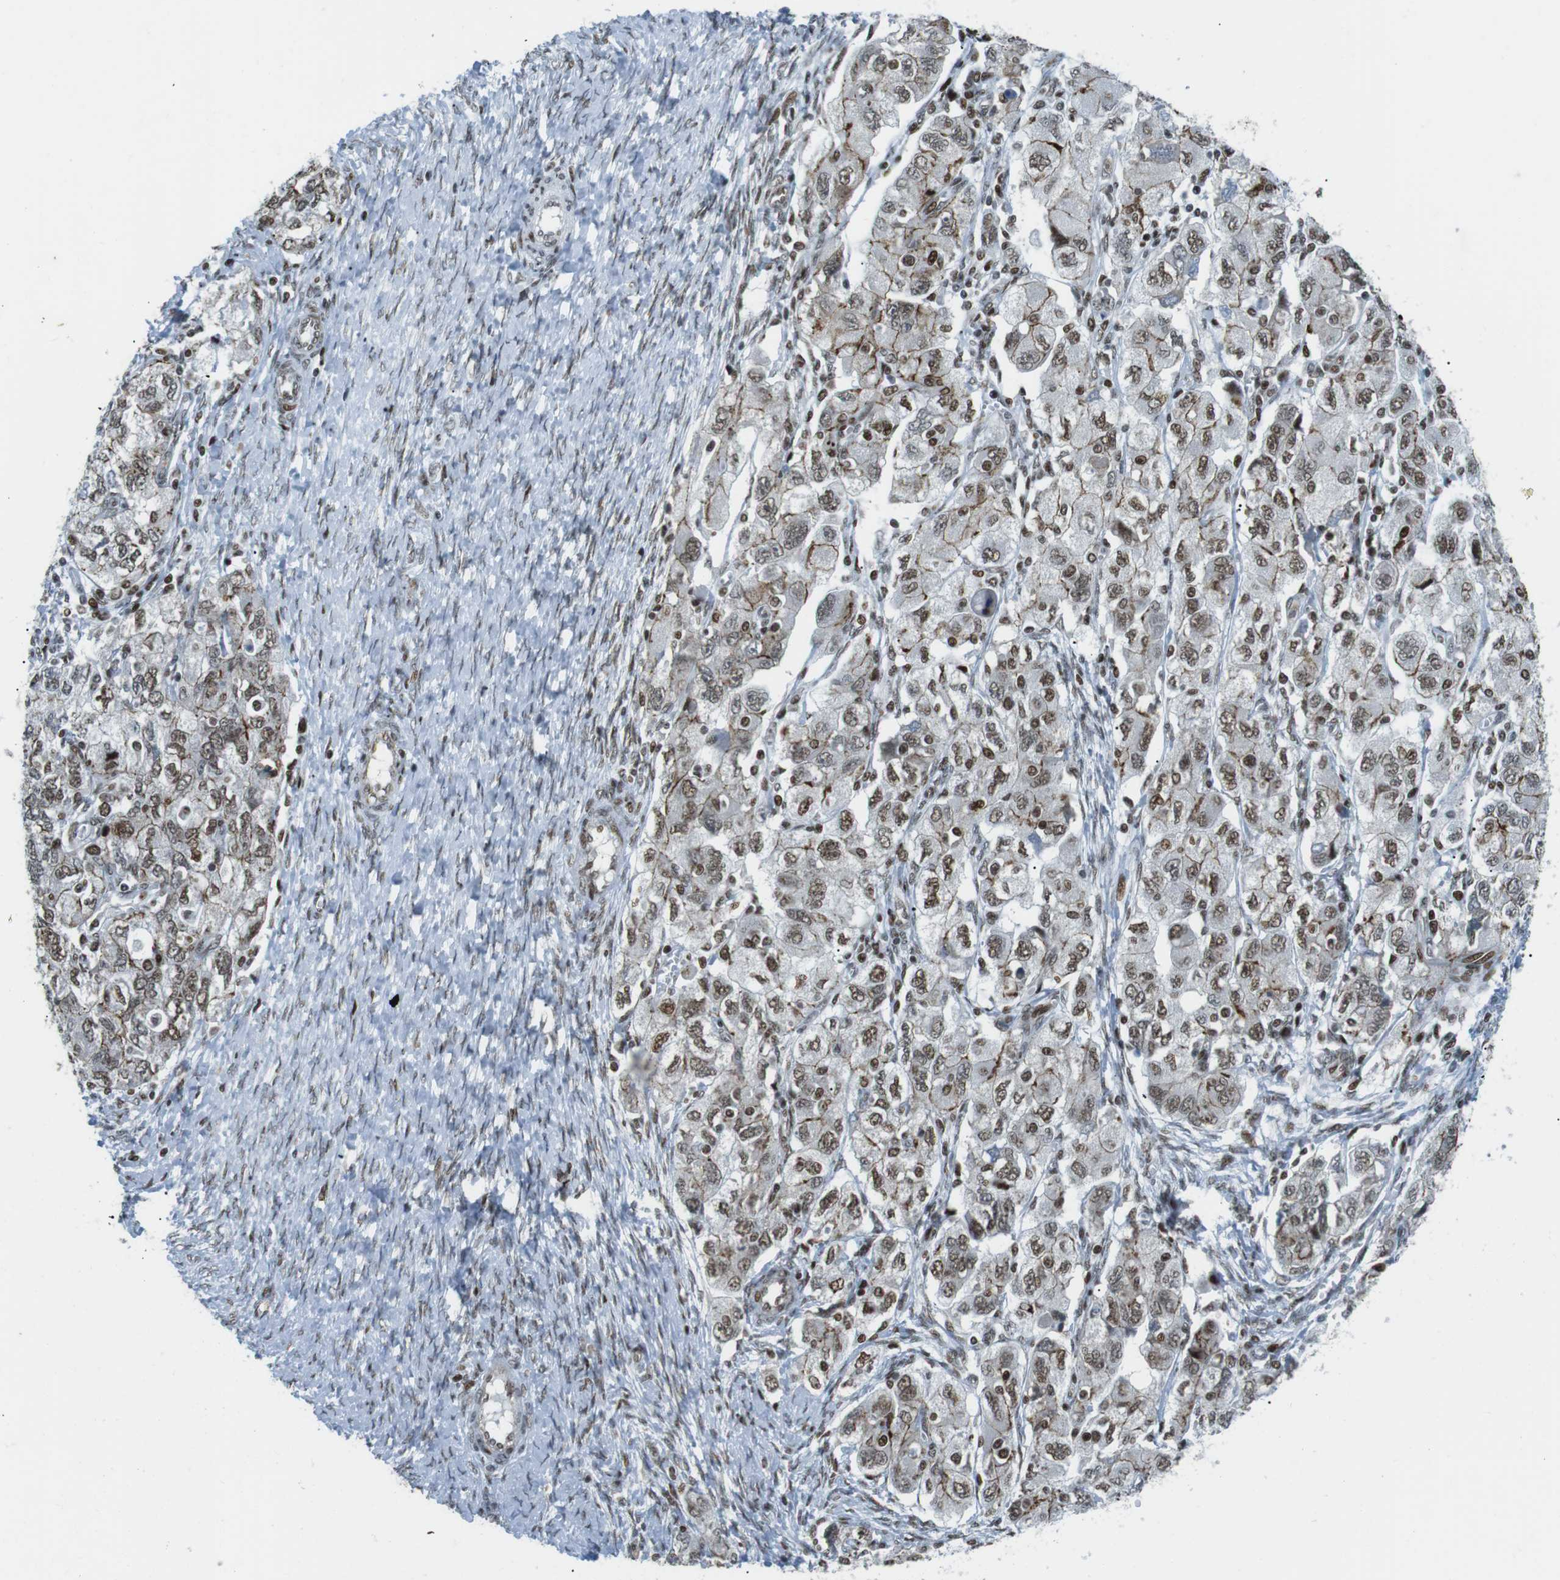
{"staining": {"intensity": "moderate", "quantity": ">75%", "location": "nuclear"}, "tissue": "ovarian cancer", "cell_type": "Tumor cells", "image_type": "cancer", "snomed": [{"axis": "morphology", "description": "Carcinoma, NOS"}, {"axis": "morphology", "description": "Cystadenocarcinoma, serous, NOS"}, {"axis": "topography", "description": "Ovary"}], "caption": "Brown immunohistochemical staining in human ovarian cancer reveals moderate nuclear positivity in about >75% of tumor cells.", "gene": "ARID1A", "patient": {"sex": "female", "age": 69}}